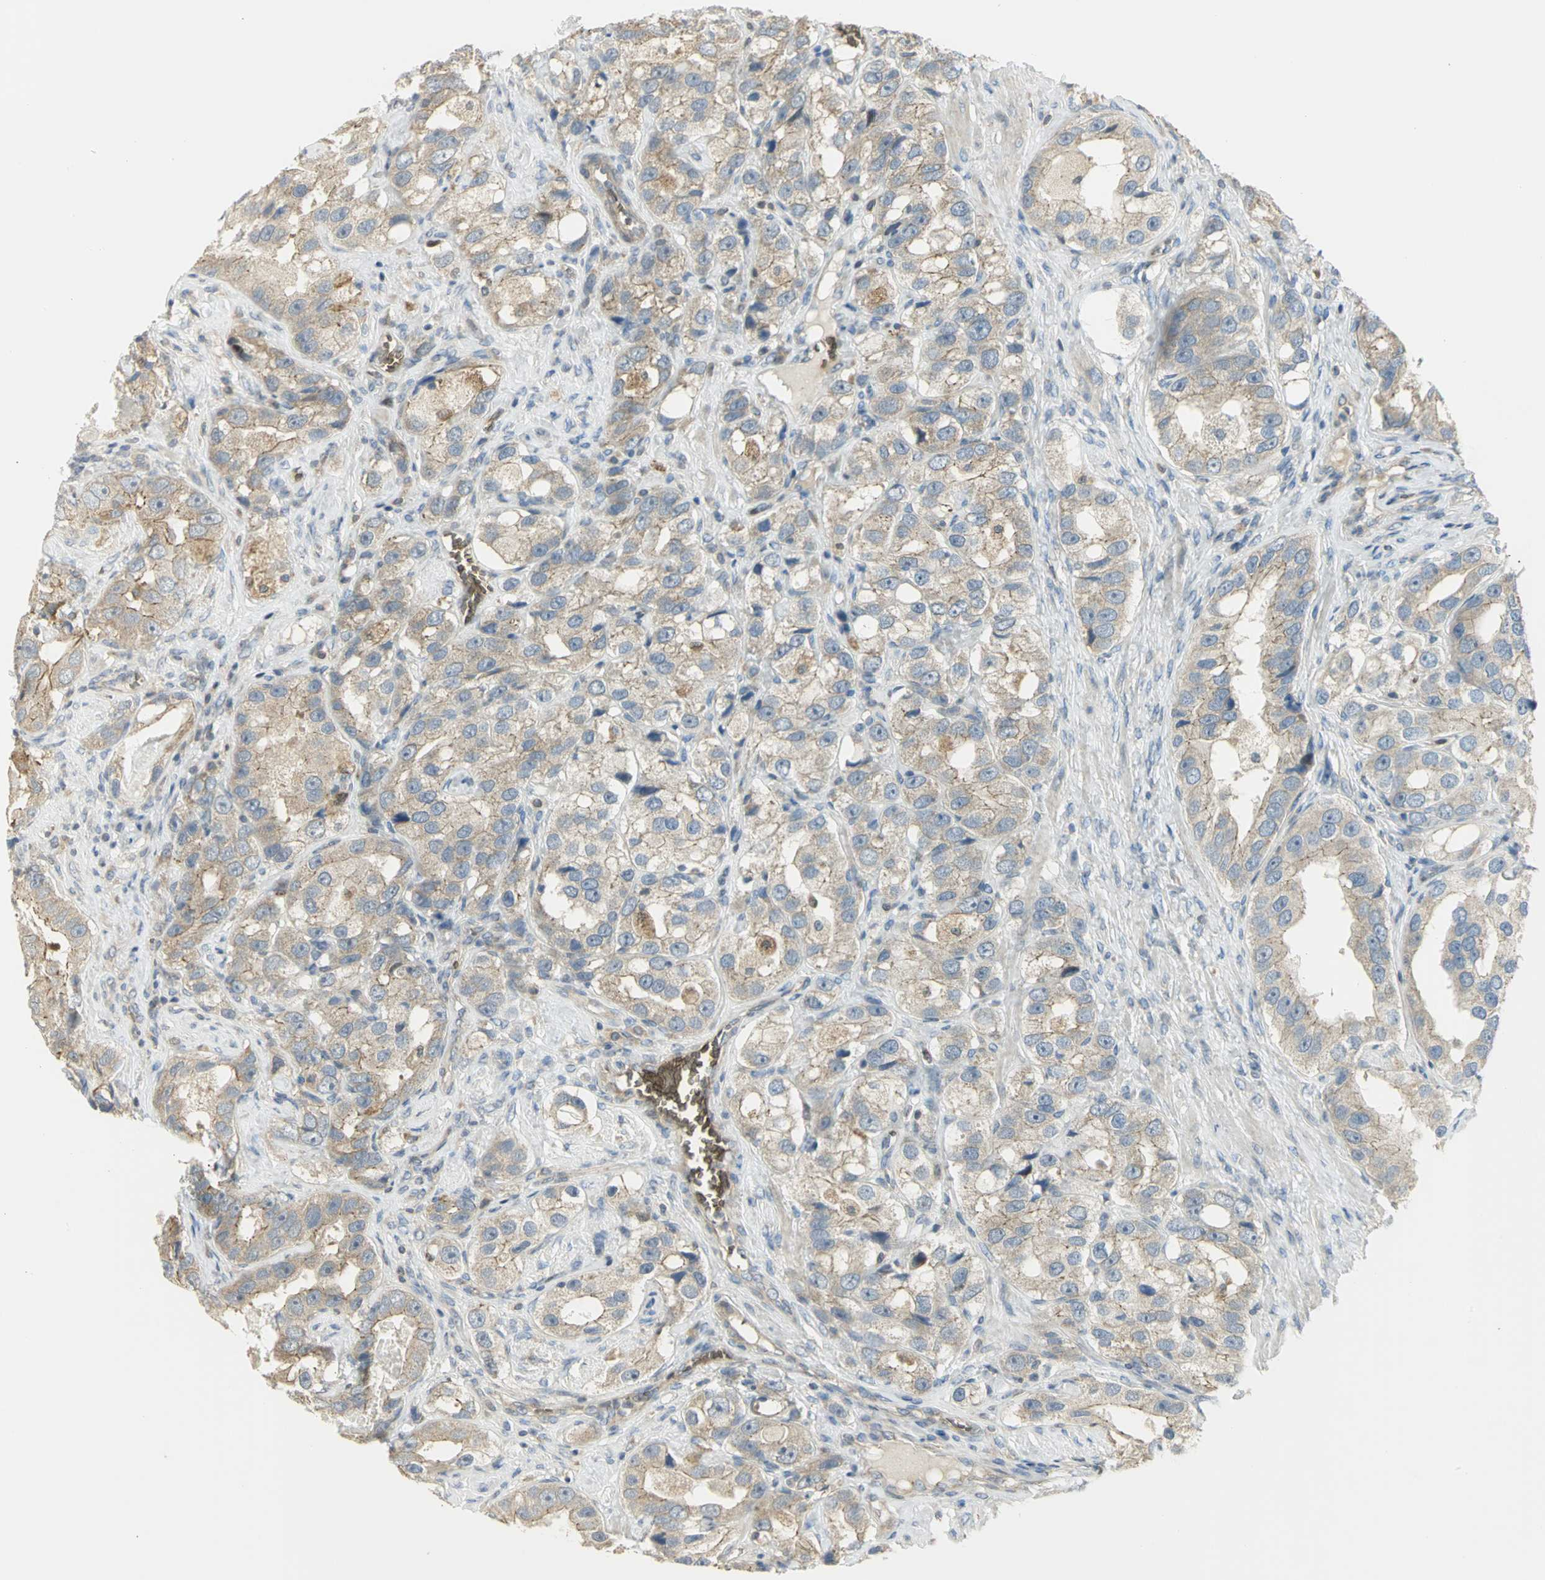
{"staining": {"intensity": "moderate", "quantity": ">75%", "location": "cytoplasmic/membranous"}, "tissue": "prostate cancer", "cell_type": "Tumor cells", "image_type": "cancer", "snomed": [{"axis": "morphology", "description": "Adenocarcinoma, High grade"}, {"axis": "topography", "description": "Prostate"}], "caption": "Immunohistochemical staining of prostate cancer exhibits moderate cytoplasmic/membranous protein expression in approximately >75% of tumor cells. The staining was performed using DAB, with brown indicating positive protein expression. Nuclei are stained blue with hematoxylin.", "gene": "ANK1", "patient": {"sex": "male", "age": 63}}